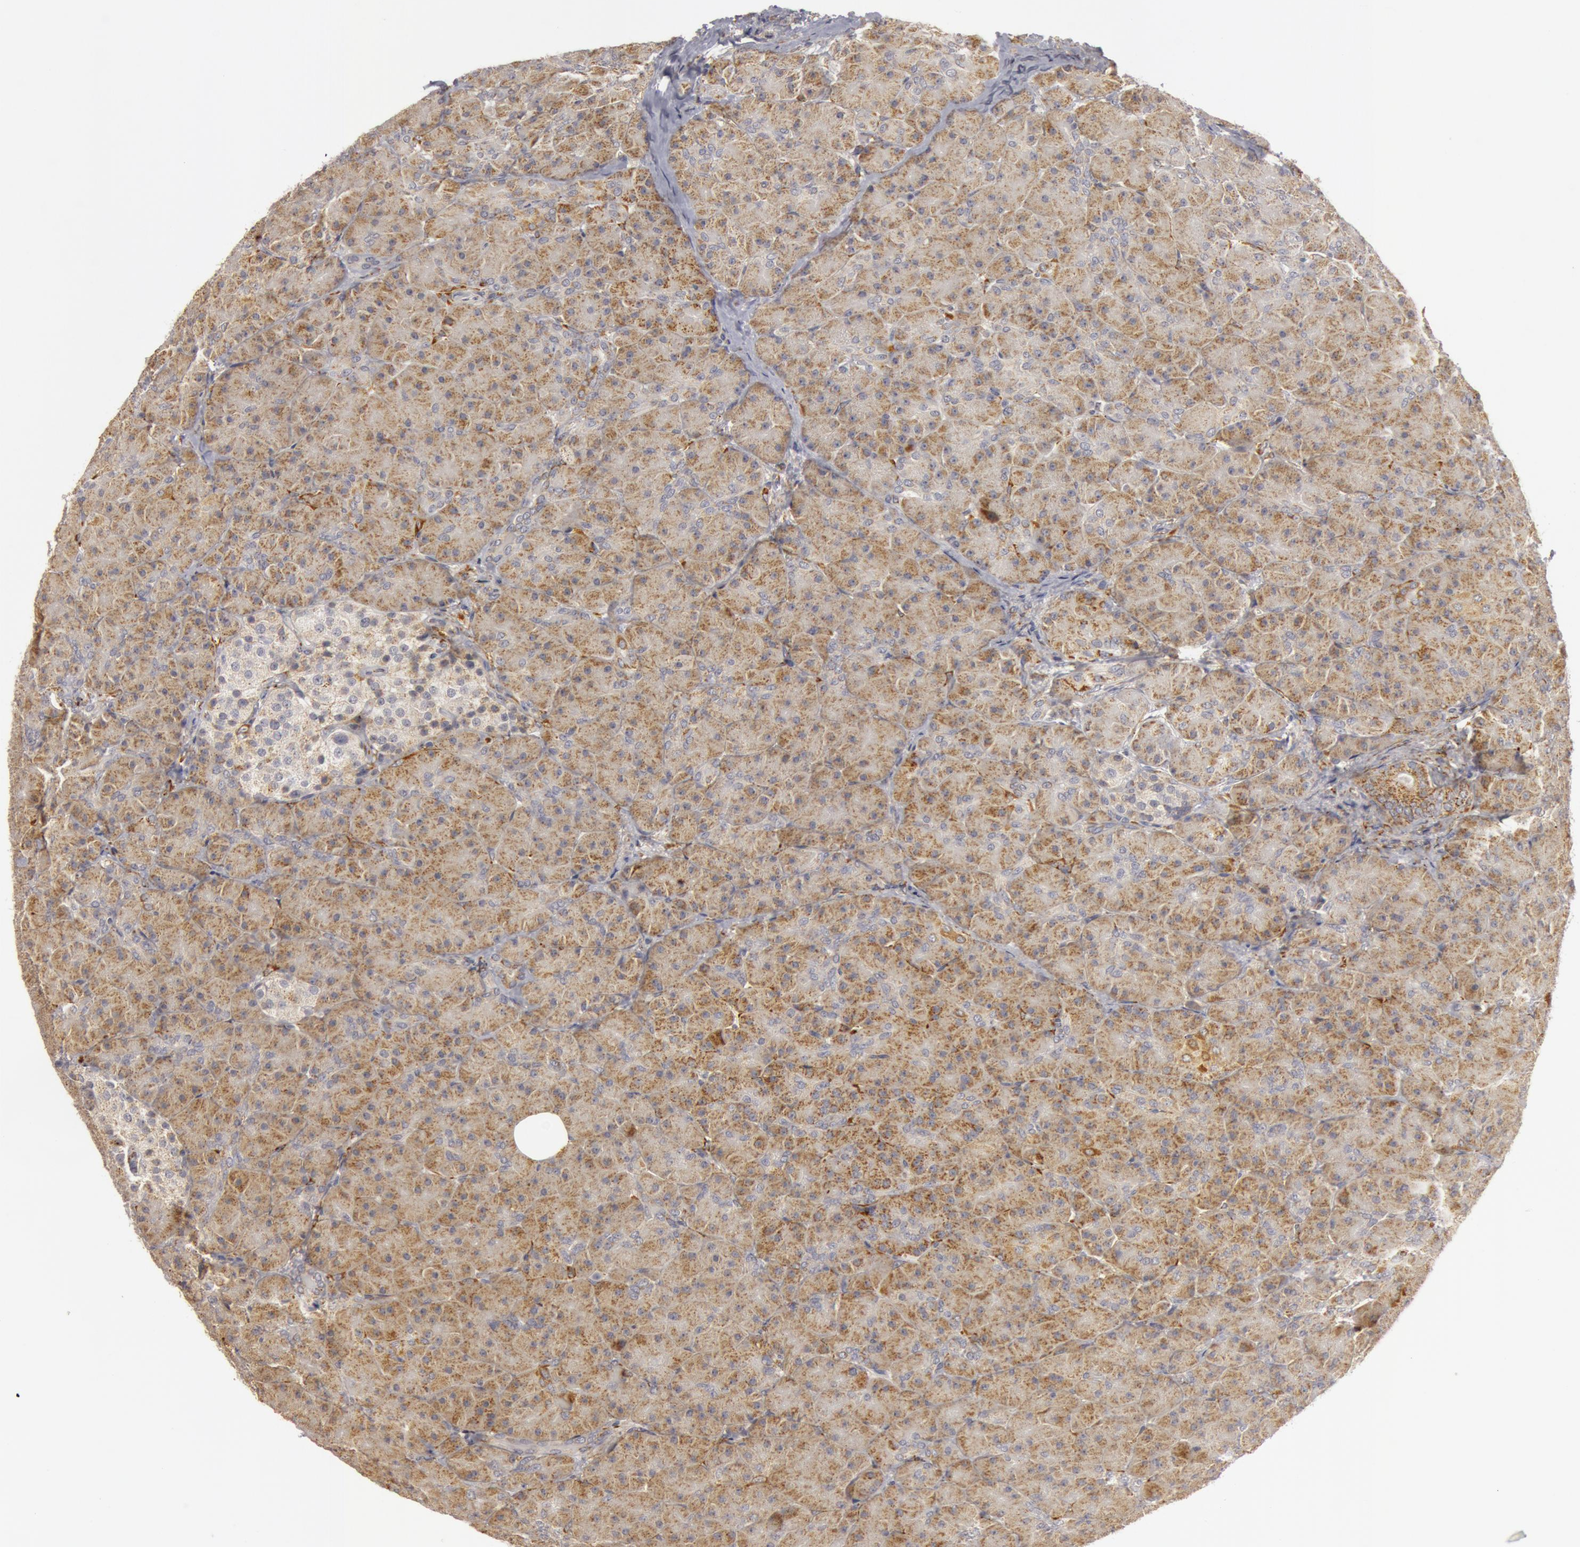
{"staining": {"intensity": "moderate", "quantity": ">75%", "location": "cytoplasmic/membranous"}, "tissue": "pancreas", "cell_type": "Exocrine glandular cells", "image_type": "normal", "snomed": [{"axis": "morphology", "description": "Normal tissue, NOS"}, {"axis": "topography", "description": "Pancreas"}], "caption": "Immunohistochemistry (IHC) (DAB (3,3'-diaminobenzidine)) staining of normal human pancreas displays moderate cytoplasmic/membranous protein positivity in about >75% of exocrine glandular cells.", "gene": "C7", "patient": {"sex": "male", "age": 66}}